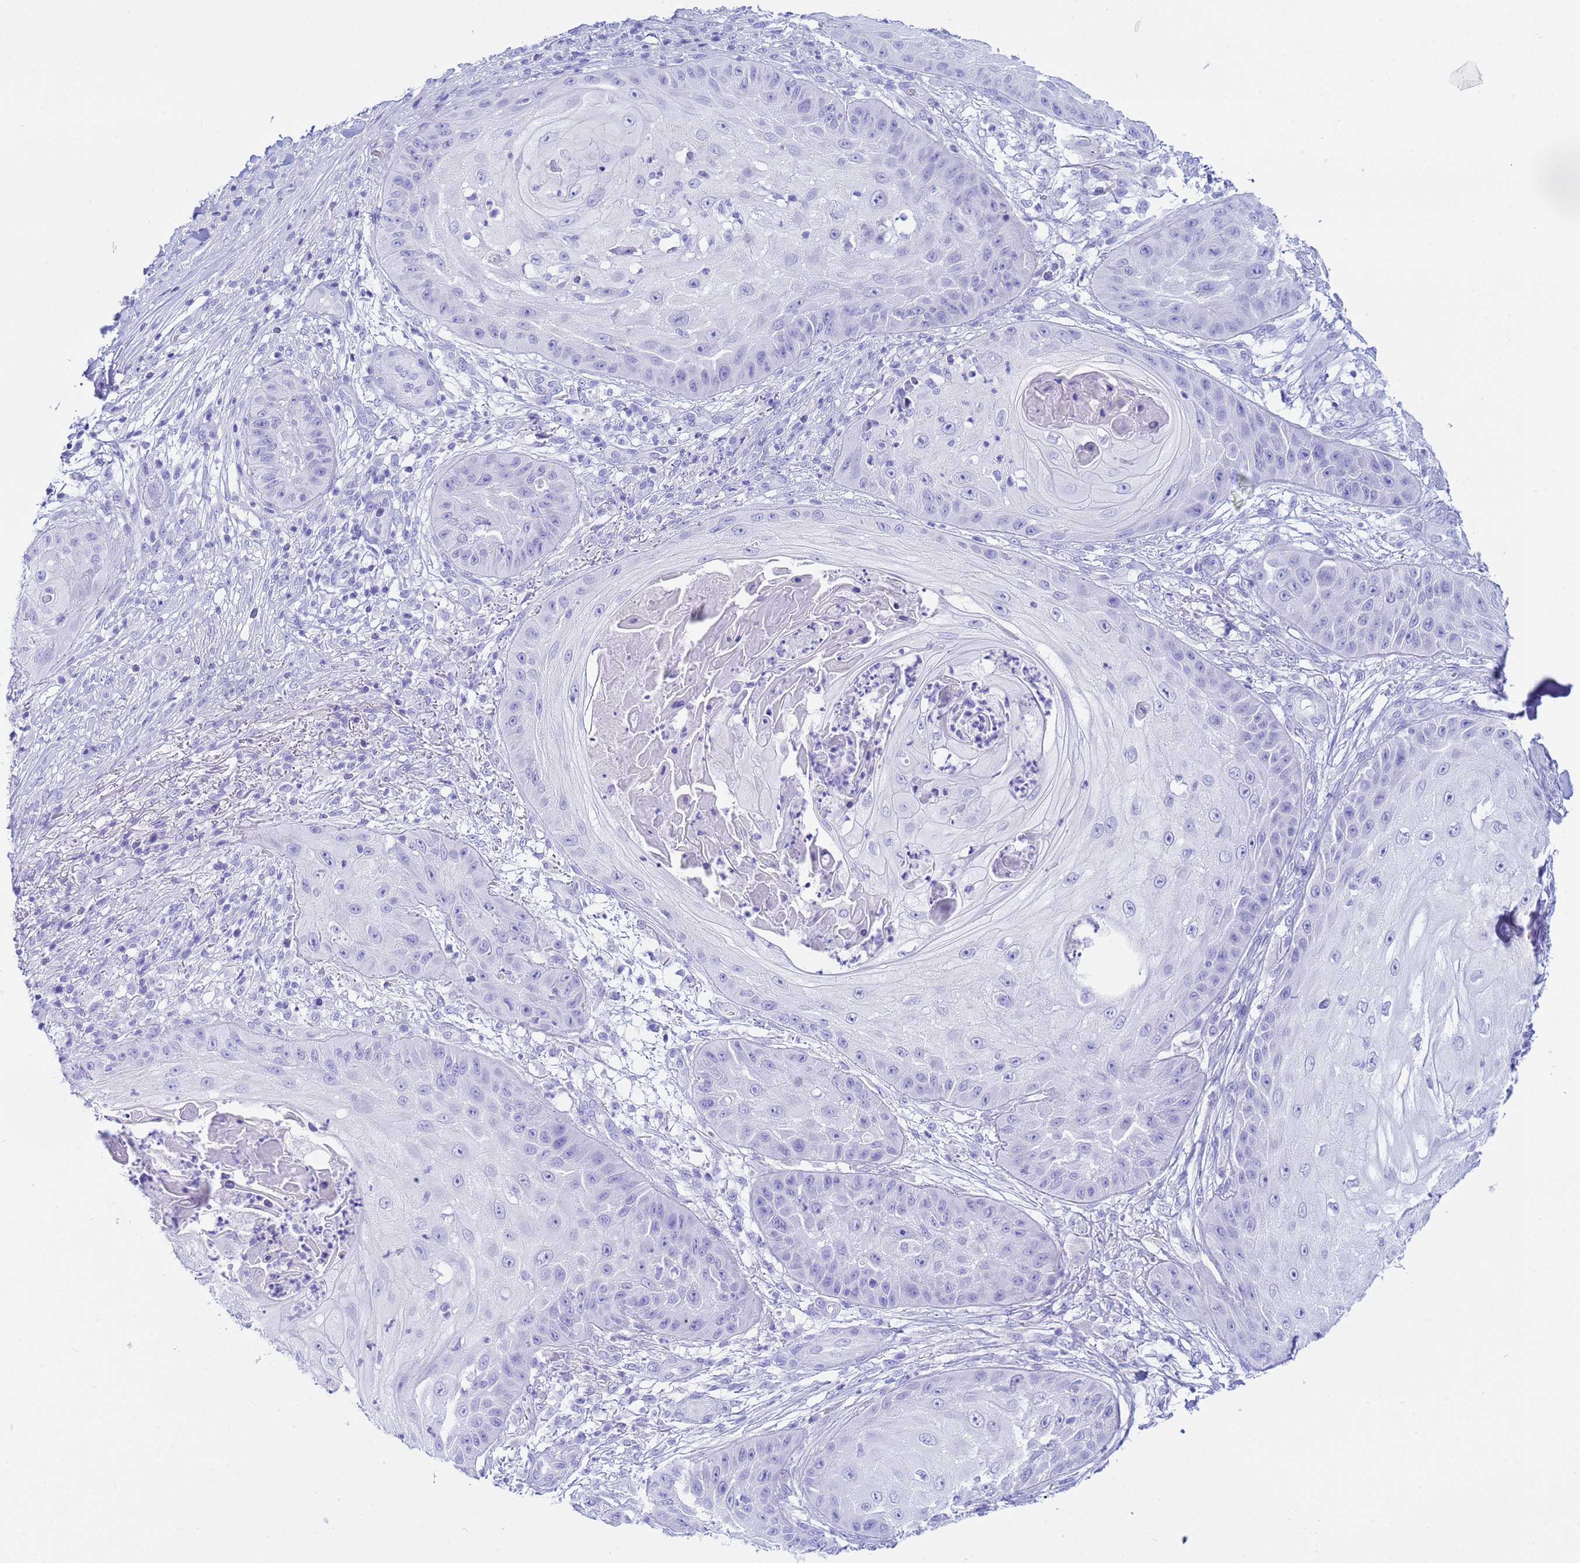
{"staining": {"intensity": "negative", "quantity": "none", "location": "none"}, "tissue": "skin cancer", "cell_type": "Tumor cells", "image_type": "cancer", "snomed": [{"axis": "morphology", "description": "Squamous cell carcinoma, NOS"}, {"axis": "topography", "description": "Skin"}], "caption": "Skin squamous cell carcinoma was stained to show a protein in brown. There is no significant staining in tumor cells.", "gene": "AQP12A", "patient": {"sex": "male", "age": 70}}